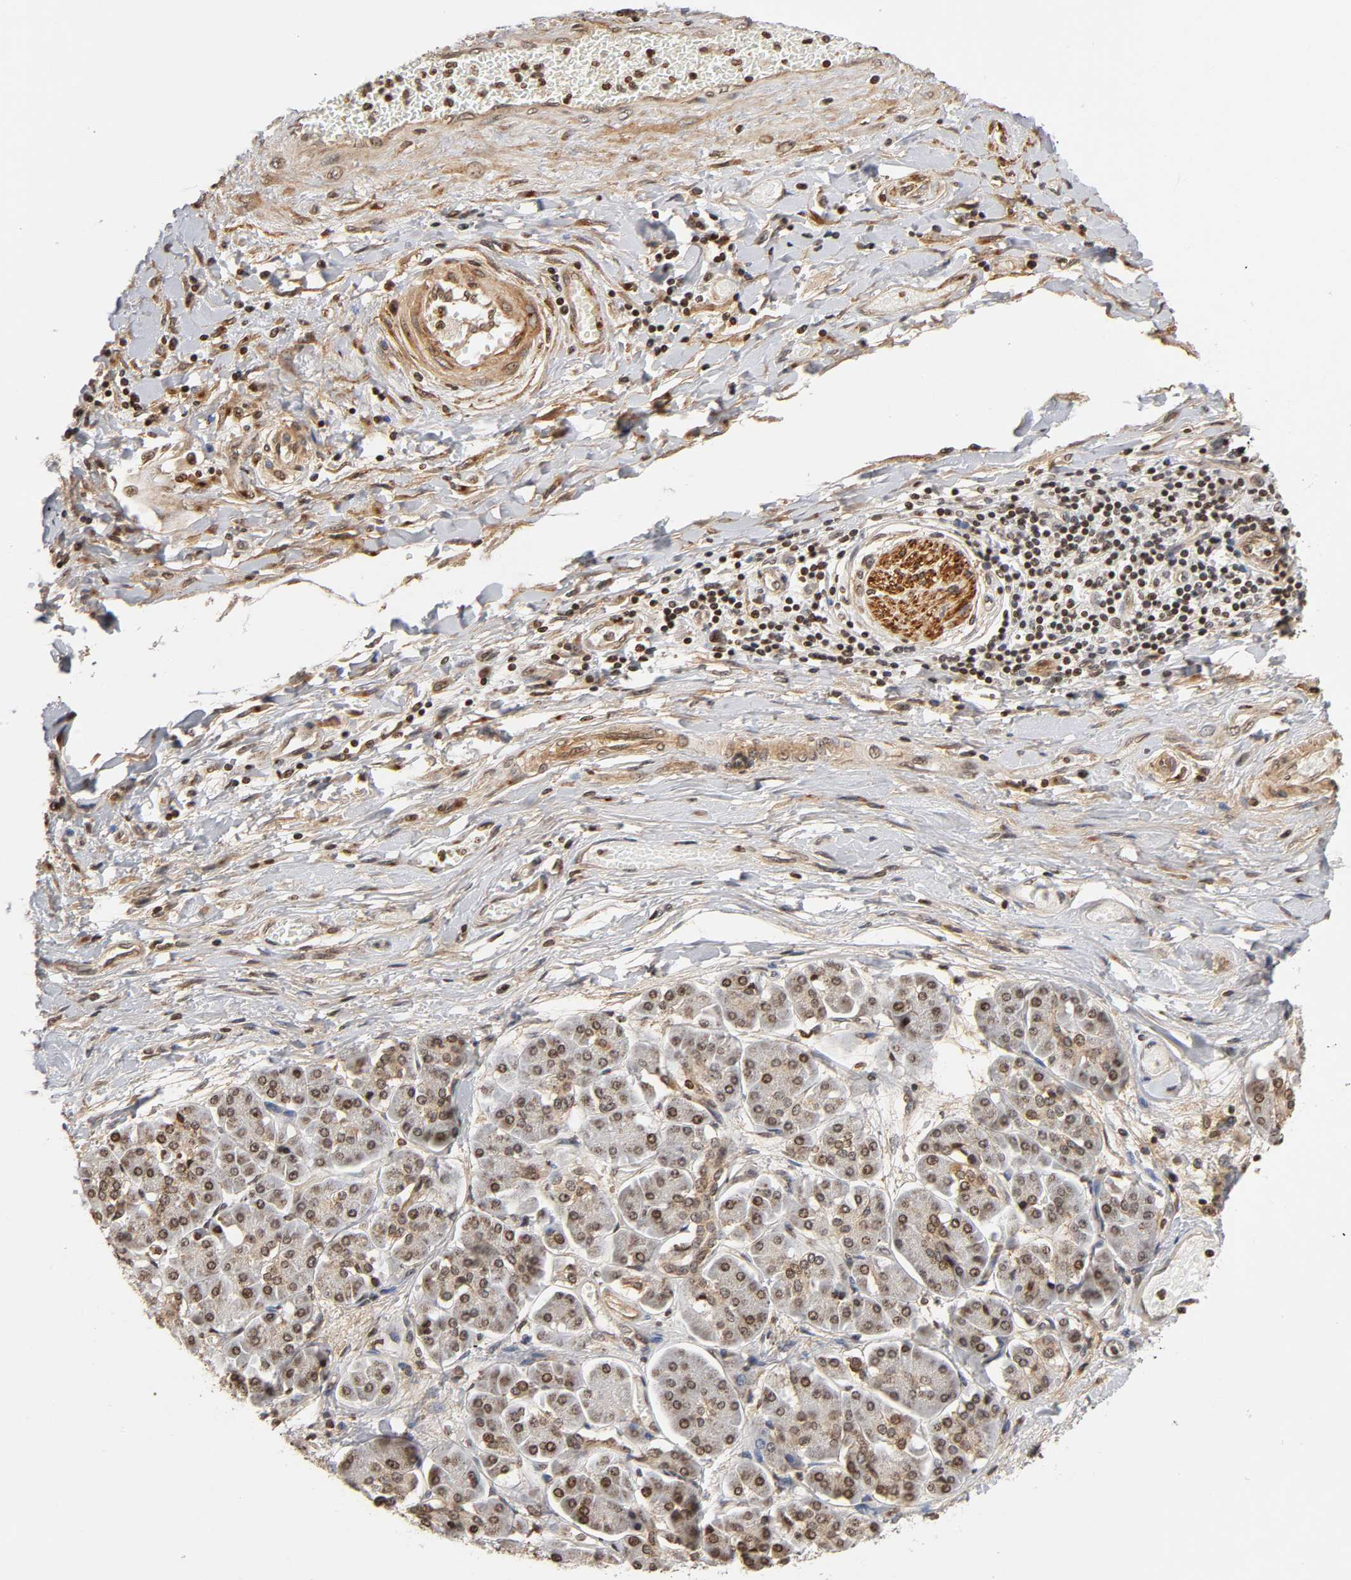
{"staining": {"intensity": "strong", "quantity": ">75%", "location": "cytoplasmic/membranous"}, "tissue": "pancreatic cancer", "cell_type": "Tumor cells", "image_type": "cancer", "snomed": [{"axis": "morphology", "description": "Adenocarcinoma, NOS"}, {"axis": "topography", "description": "Pancreas"}], "caption": "Human pancreatic cancer (adenocarcinoma) stained with a brown dye reveals strong cytoplasmic/membranous positive positivity in about >75% of tumor cells.", "gene": "ITGAV", "patient": {"sex": "male", "age": 46}}